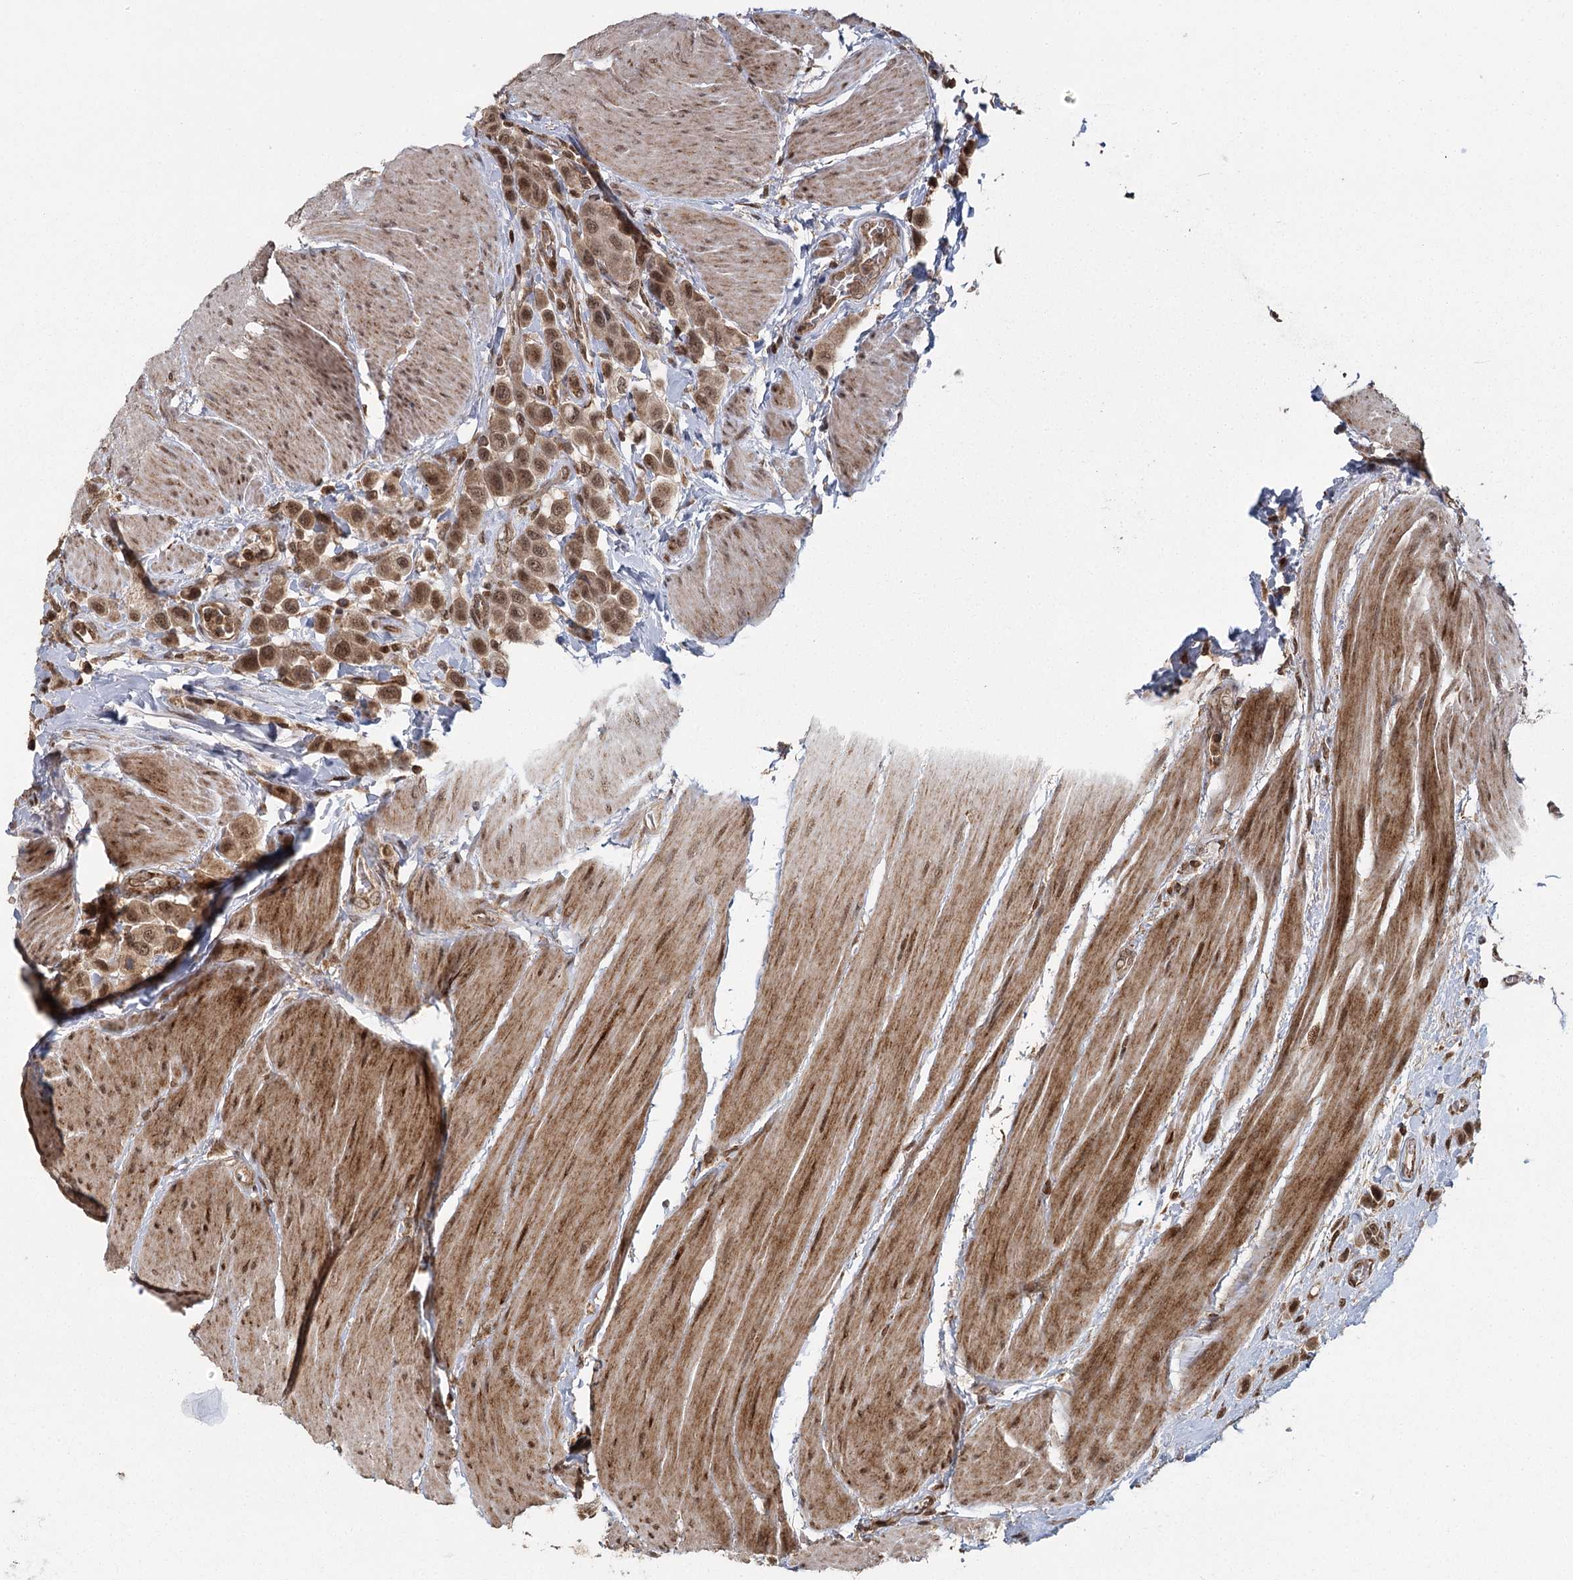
{"staining": {"intensity": "moderate", "quantity": ">75%", "location": "cytoplasmic/membranous,nuclear"}, "tissue": "urothelial cancer", "cell_type": "Tumor cells", "image_type": "cancer", "snomed": [{"axis": "morphology", "description": "Urothelial carcinoma, High grade"}, {"axis": "topography", "description": "Urinary bladder"}], "caption": "About >75% of tumor cells in urothelial cancer exhibit moderate cytoplasmic/membranous and nuclear protein positivity as visualized by brown immunohistochemical staining.", "gene": "MICU1", "patient": {"sex": "male", "age": 50}}